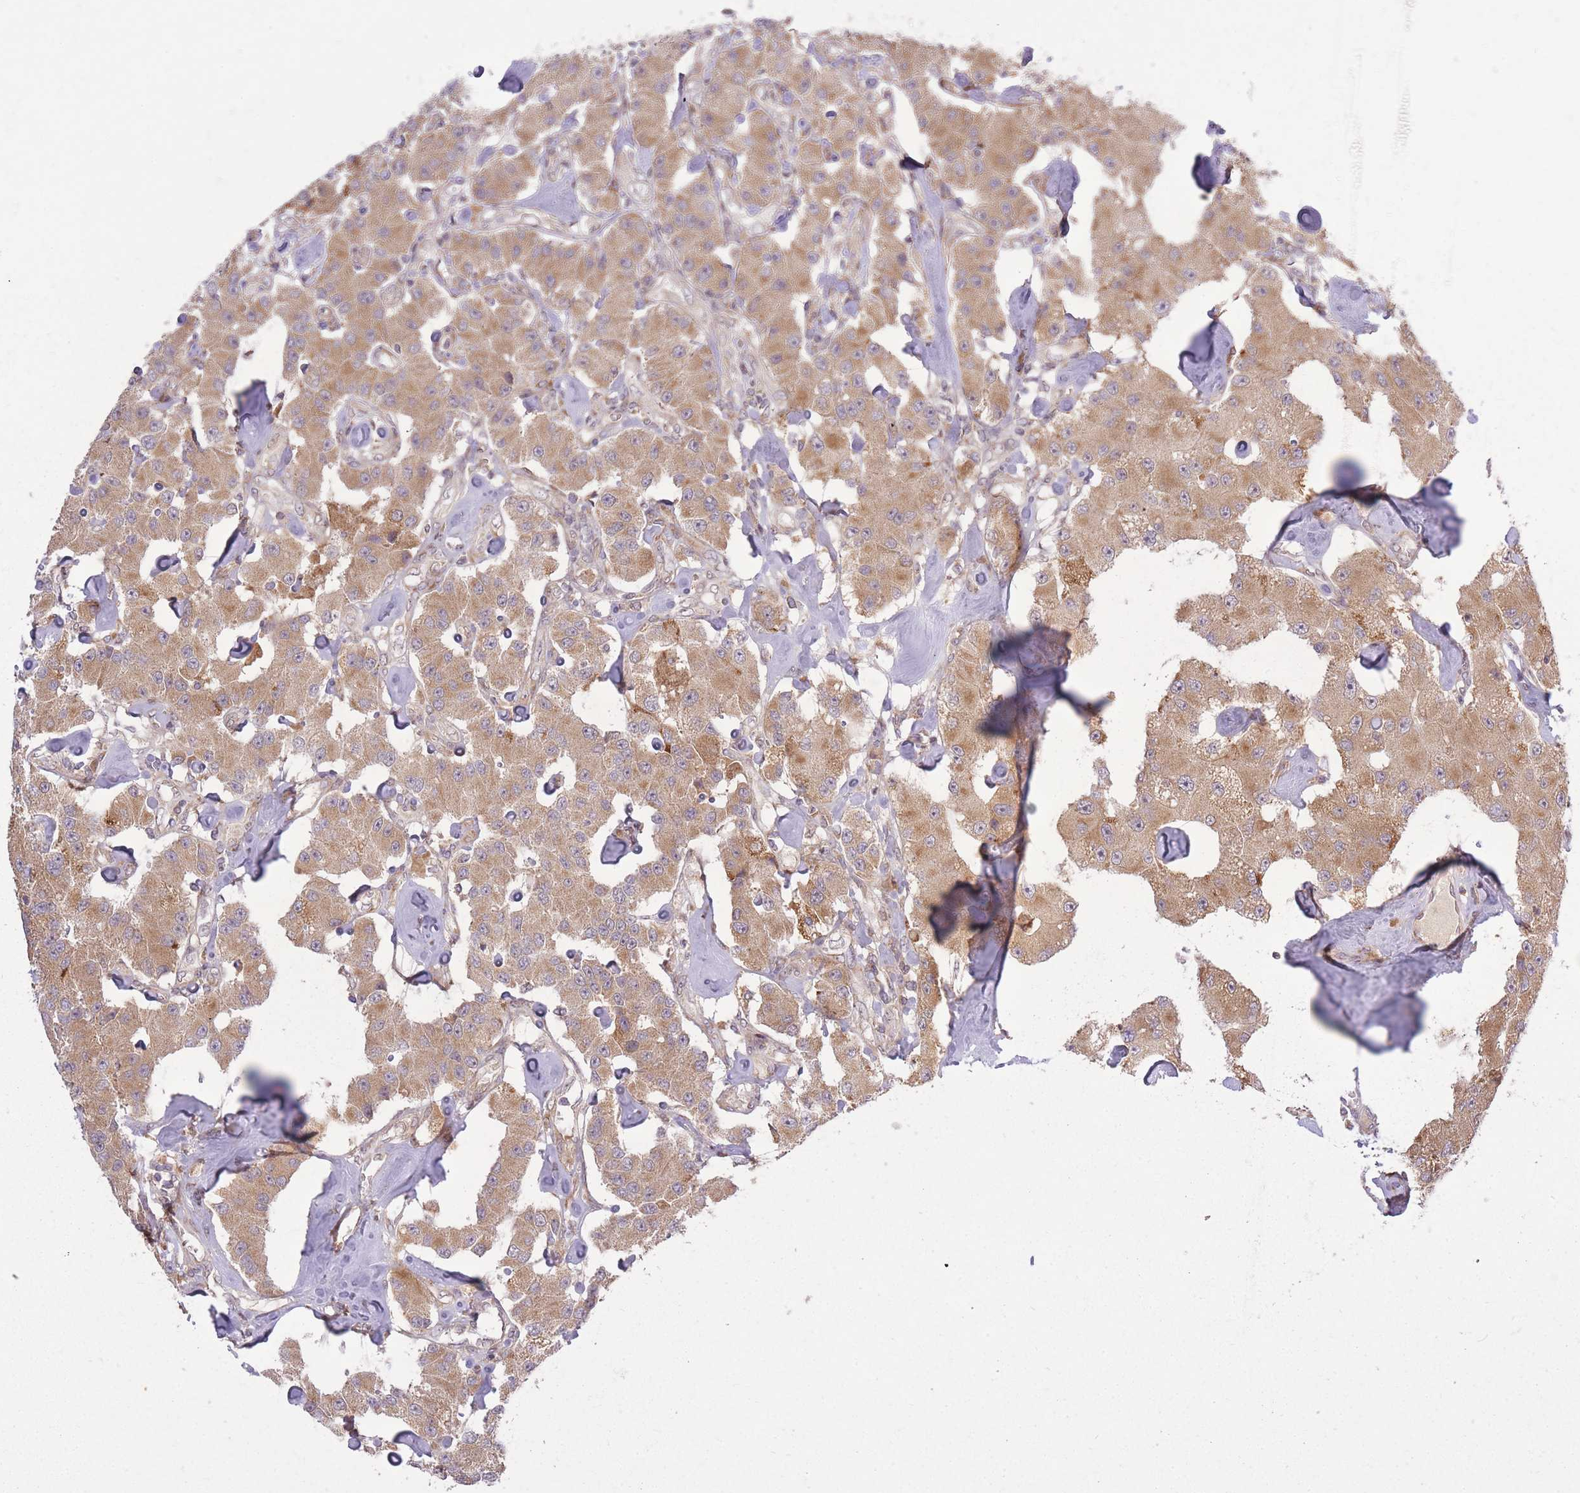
{"staining": {"intensity": "moderate", "quantity": ">75%", "location": "cytoplasmic/membranous"}, "tissue": "carcinoid", "cell_type": "Tumor cells", "image_type": "cancer", "snomed": [{"axis": "morphology", "description": "Carcinoid, malignant, NOS"}, {"axis": "topography", "description": "Pancreas"}], "caption": "IHC (DAB) staining of carcinoid demonstrates moderate cytoplasmic/membranous protein positivity in approximately >75% of tumor cells.", "gene": "ZNF391", "patient": {"sex": "male", "age": 41}}